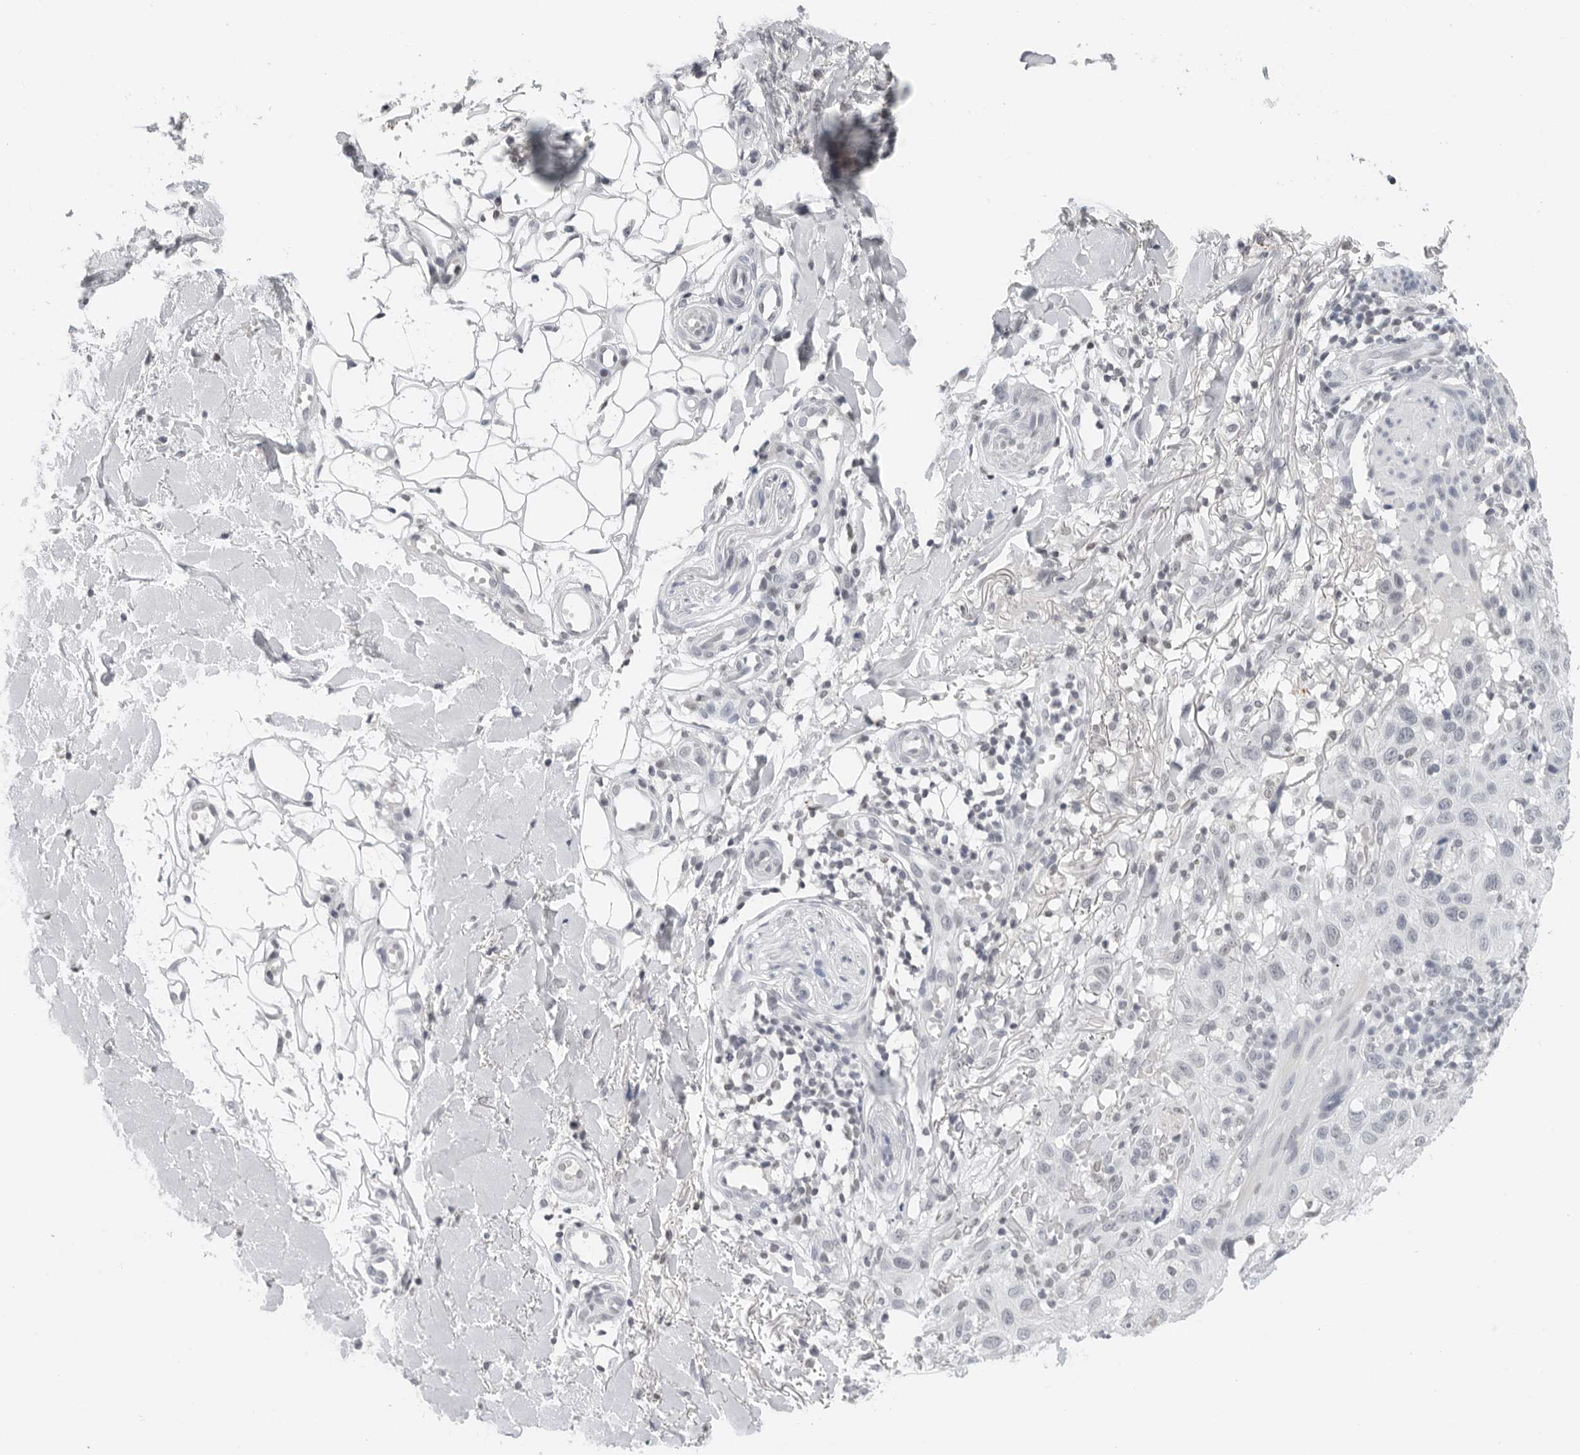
{"staining": {"intensity": "negative", "quantity": "none", "location": "none"}, "tissue": "skin cancer", "cell_type": "Tumor cells", "image_type": "cancer", "snomed": [{"axis": "morphology", "description": "Normal tissue, NOS"}, {"axis": "morphology", "description": "Squamous cell carcinoma, NOS"}, {"axis": "topography", "description": "Skin"}], "caption": "Tumor cells show no significant staining in skin squamous cell carcinoma.", "gene": "FLG2", "patient": {"sex": "female", "age": 96}}